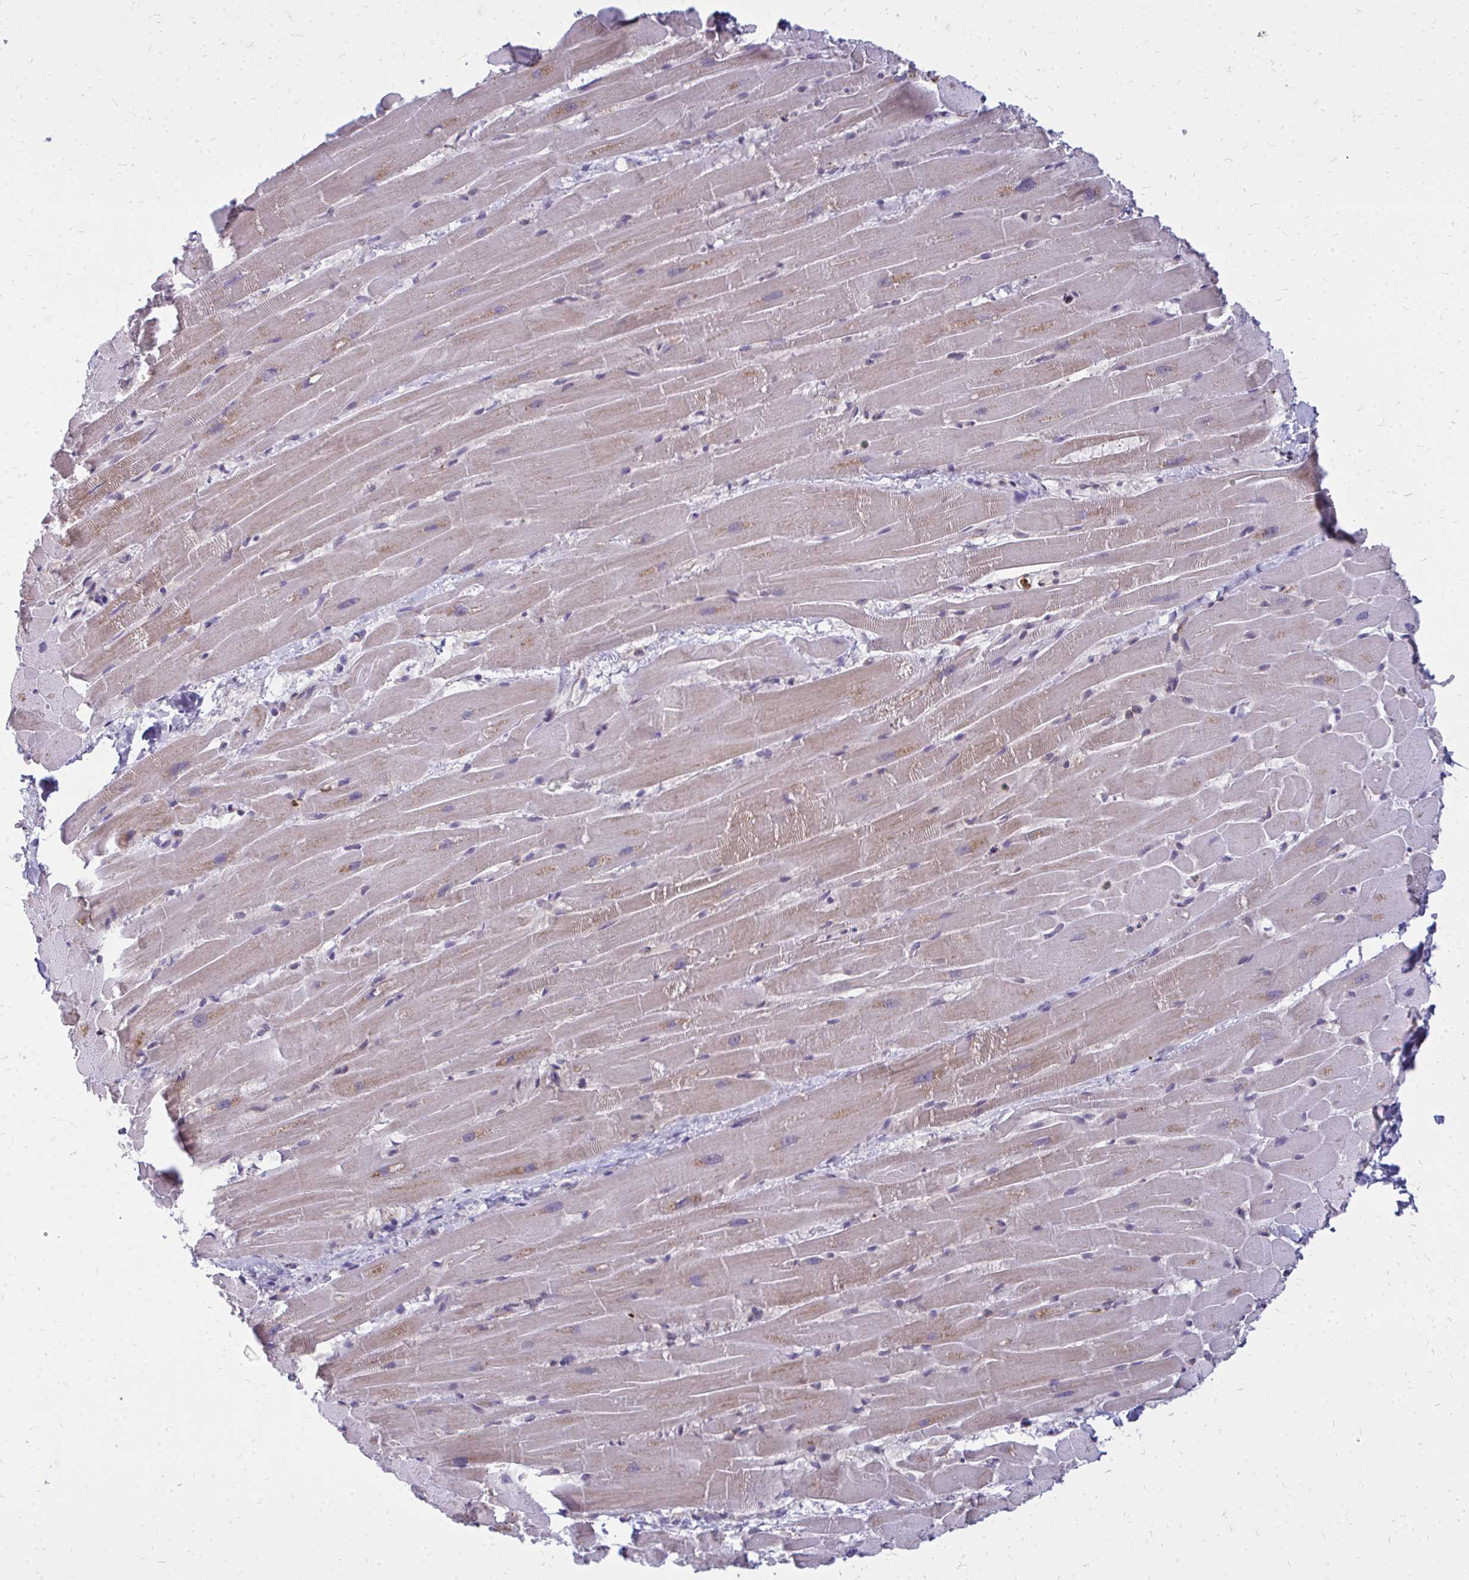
{"staining": {"intensity": "weak", "quantity": "25%-75%", "location": "cytoplasmic/membranous"}, "tissue": "heart muscle", "cell_type": "Cardiomyocytes", "image_type": "normal", "snomed": [{"axis": "morphology", "description": "Normal tissue, NOS"}, {"axis": "topography", "description": "Heart"}], "caption": "The histopathology image reveals a brown stain indicating the presence of a protein in the cytoplasmic/membranous of cardiomyocytes in heart muscle.", "gene": "ACSL5", "patient": {"sex": "male", "age": 37}}